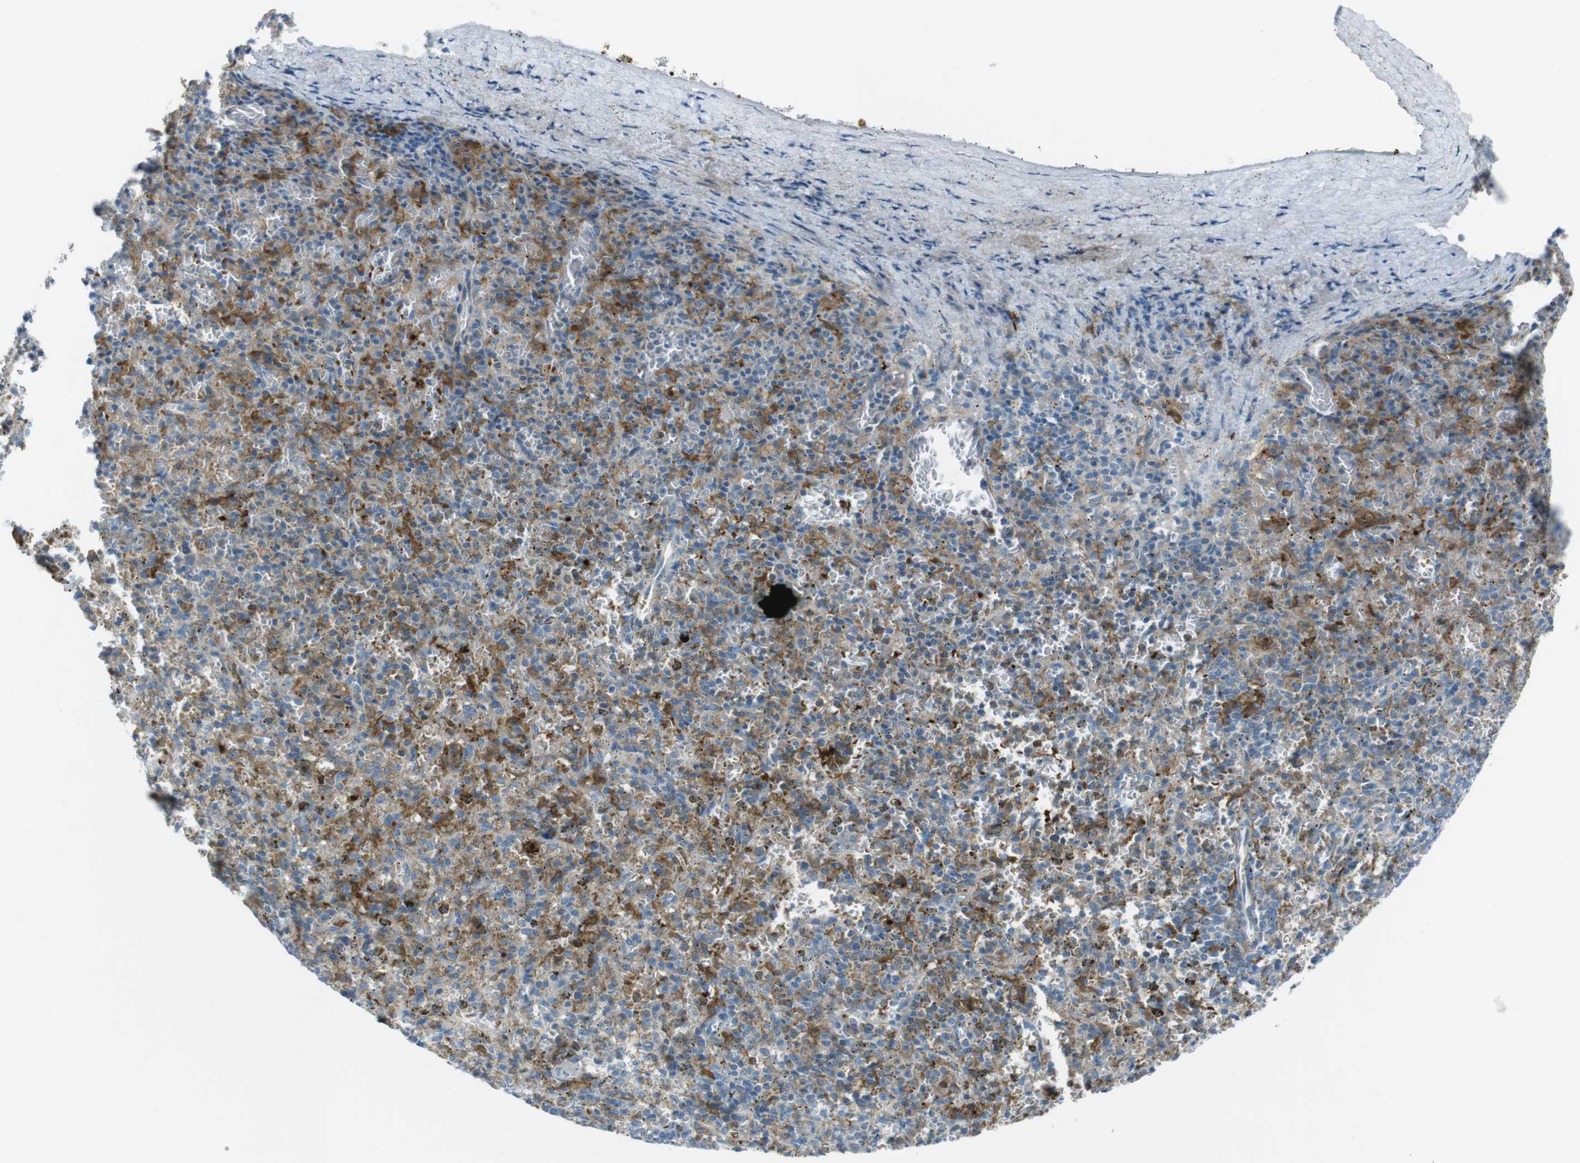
{"staining": {"intensity": "moderate", "quantity": "25%-75%", "location": "cytoplasmic/membranous"}, "tissue": "spleen", "cell_type": "Cells in red pulp", "image_type": "normal", "snomed": [{"axis": "morphology", "description": "Normal tissue, NOS"}, {"axis": "topography", "description": "Spleen"}], "caption": "Immunohistochemistry micrograph of benign human spleen stained for a protein (brown), which displays medium levels of moderate cytoplasmic/membranous staining in approximately 25%-75% of cells in red pulp.", "gene": "TMEM41B", "patient": {"sex": "male", "age": 72}}